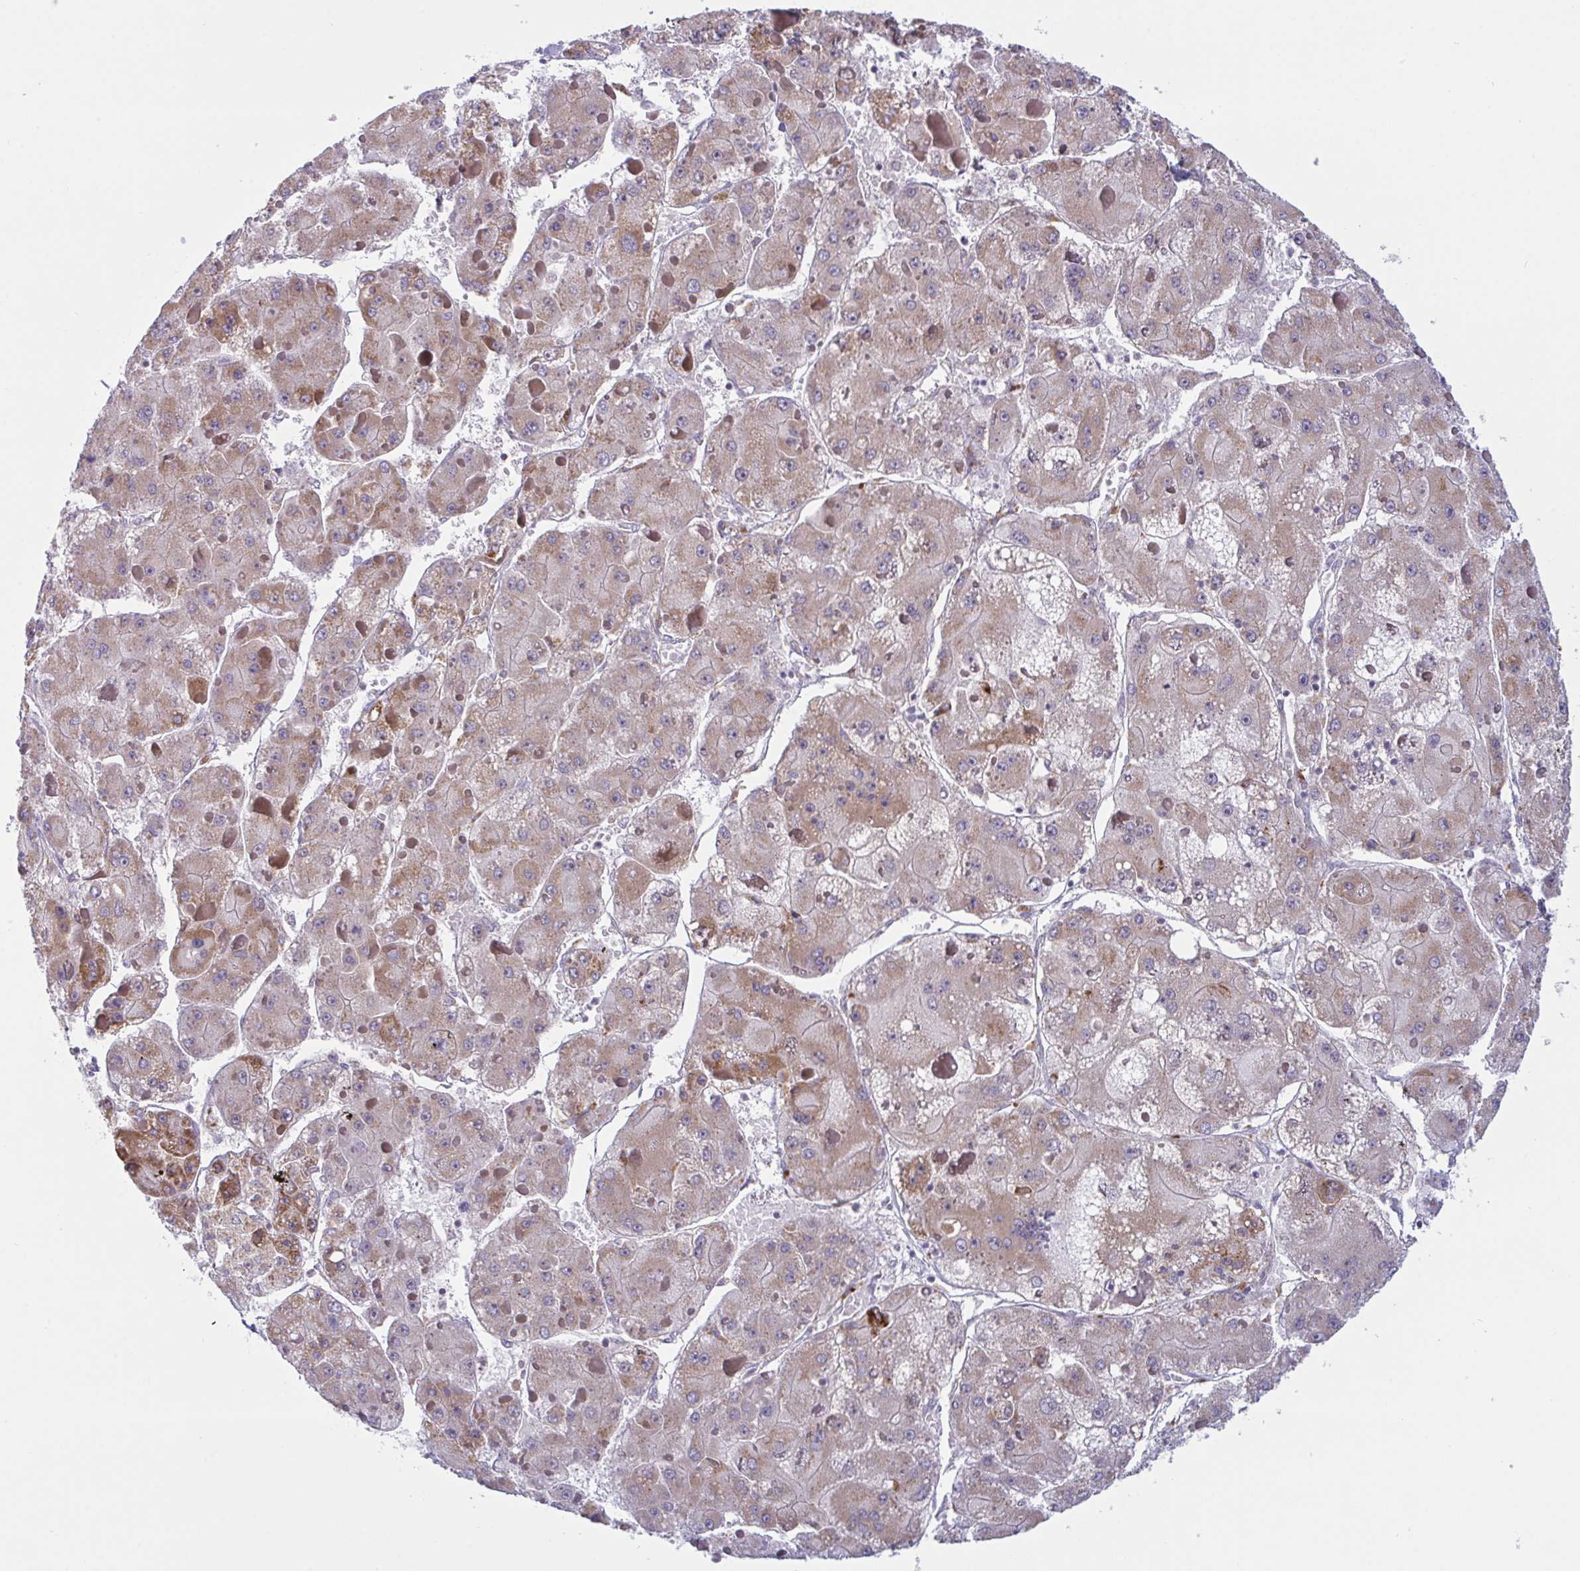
{"staining": {"intensity": "weak", "quantity": ">75%", "location": "cytoplasmic/membranous"}, "tissue": "liver cancer", "cell_type": "Tumor cells", "image_type": "cancer", "snomed": [{"axis": "morphology", "description": "Carcinoma, Hepatocellular, NOS"}, {"axis": "topography", "description": "Liver"}], "caption": "Immunohistochemical staining of liver hepatocellular carcinoma shows low levels of weak cytoplasmic/membranous expression in approximately >75% of tumor cells.", "gene": "XAF1", "patient": {"sex": "female", "age": 73}}